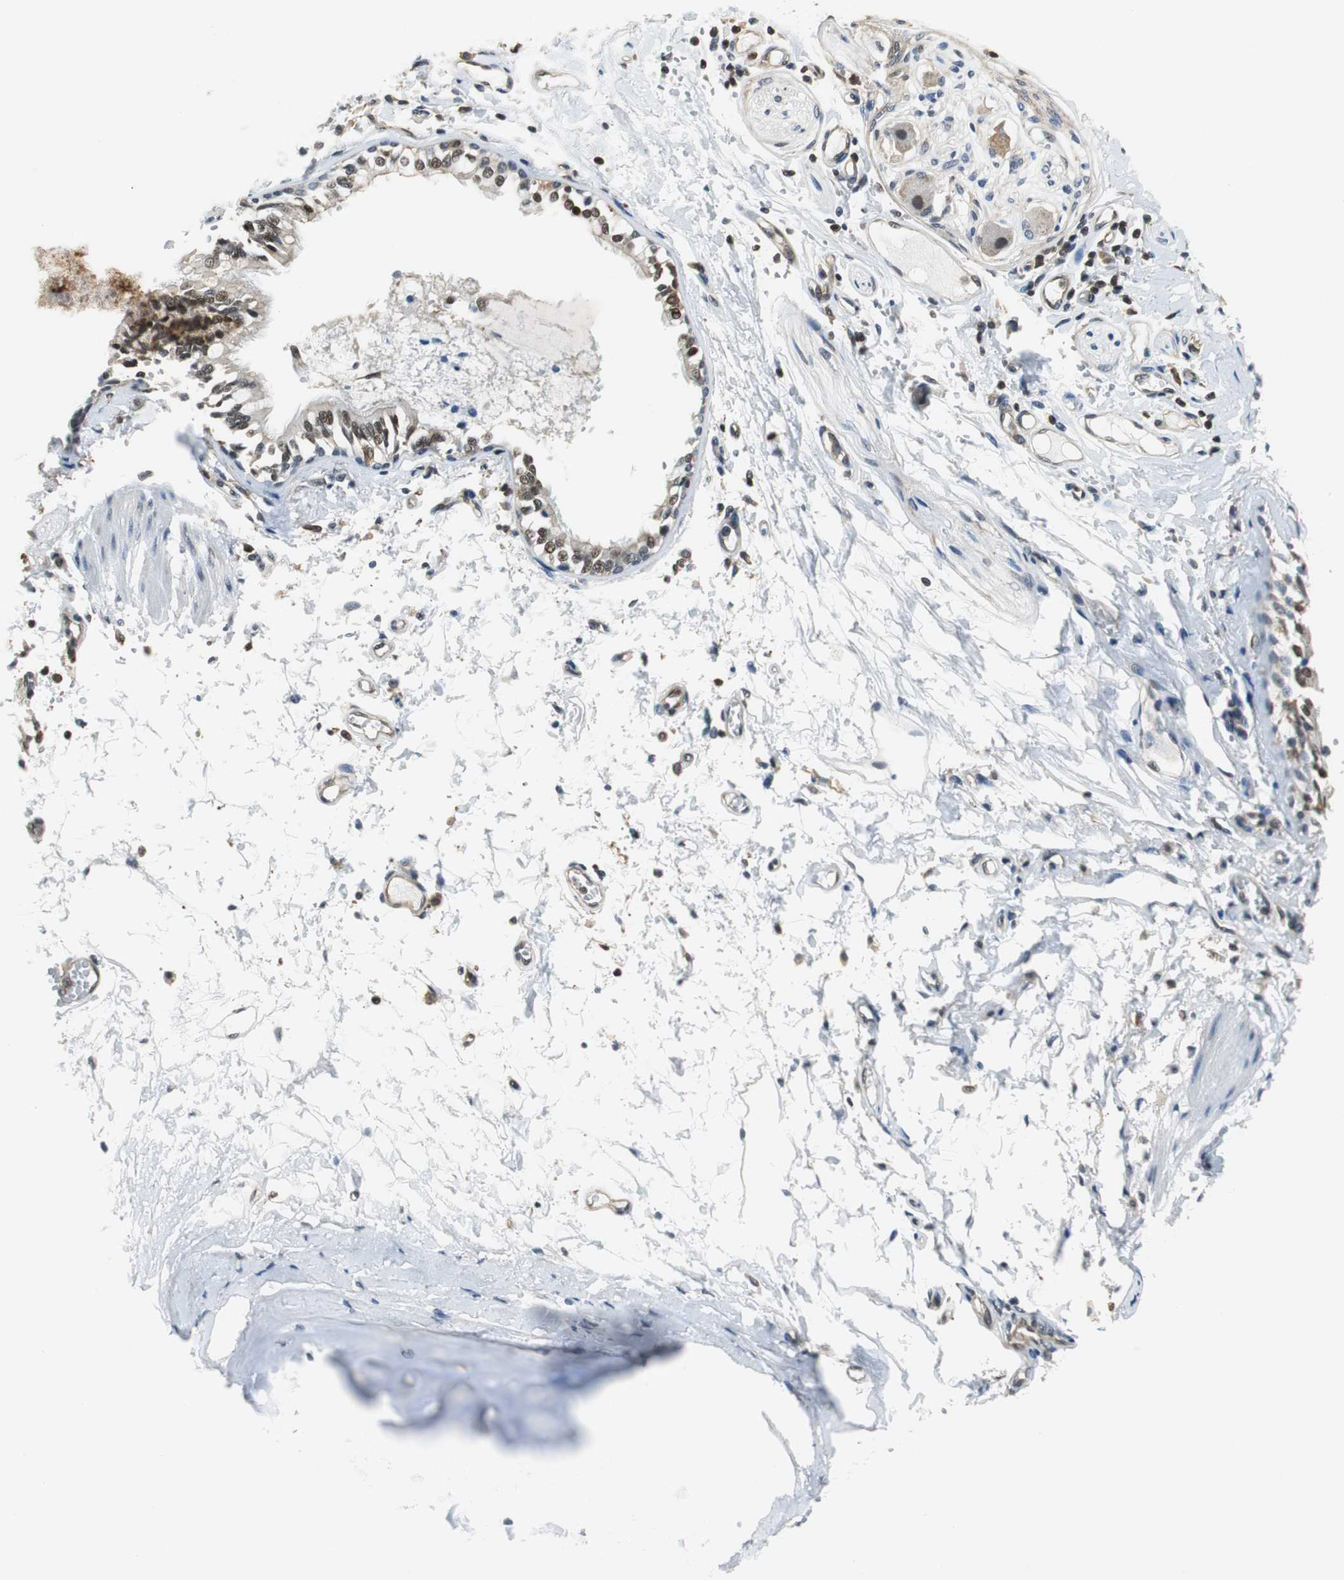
{"staining": {"intensity": "moderate", "quantity": ">75%", "location": "cytoplasmic/membranous,nuclear"}, "tissue": "bronchus", "cell_type": "Respiratory epithelial cells", "image_type": "normal", "snomed": [{"axis": "morphology", "description": "Normal tissue, NOS"}, {"axis": "topography", "description": "Bronchus"}, {"axis": "topography", "description": "Lung"}], "caption": "This micrograph shows immunohistochemistry (IHC) staining of unremarkable bronchus, with medium moderate cytoplasmic/membranous,nuclear staining in about >75% of respiratory epithelial cells.", "gene": "ARPC3", "patient": {"sex": "female", "age": 56}}